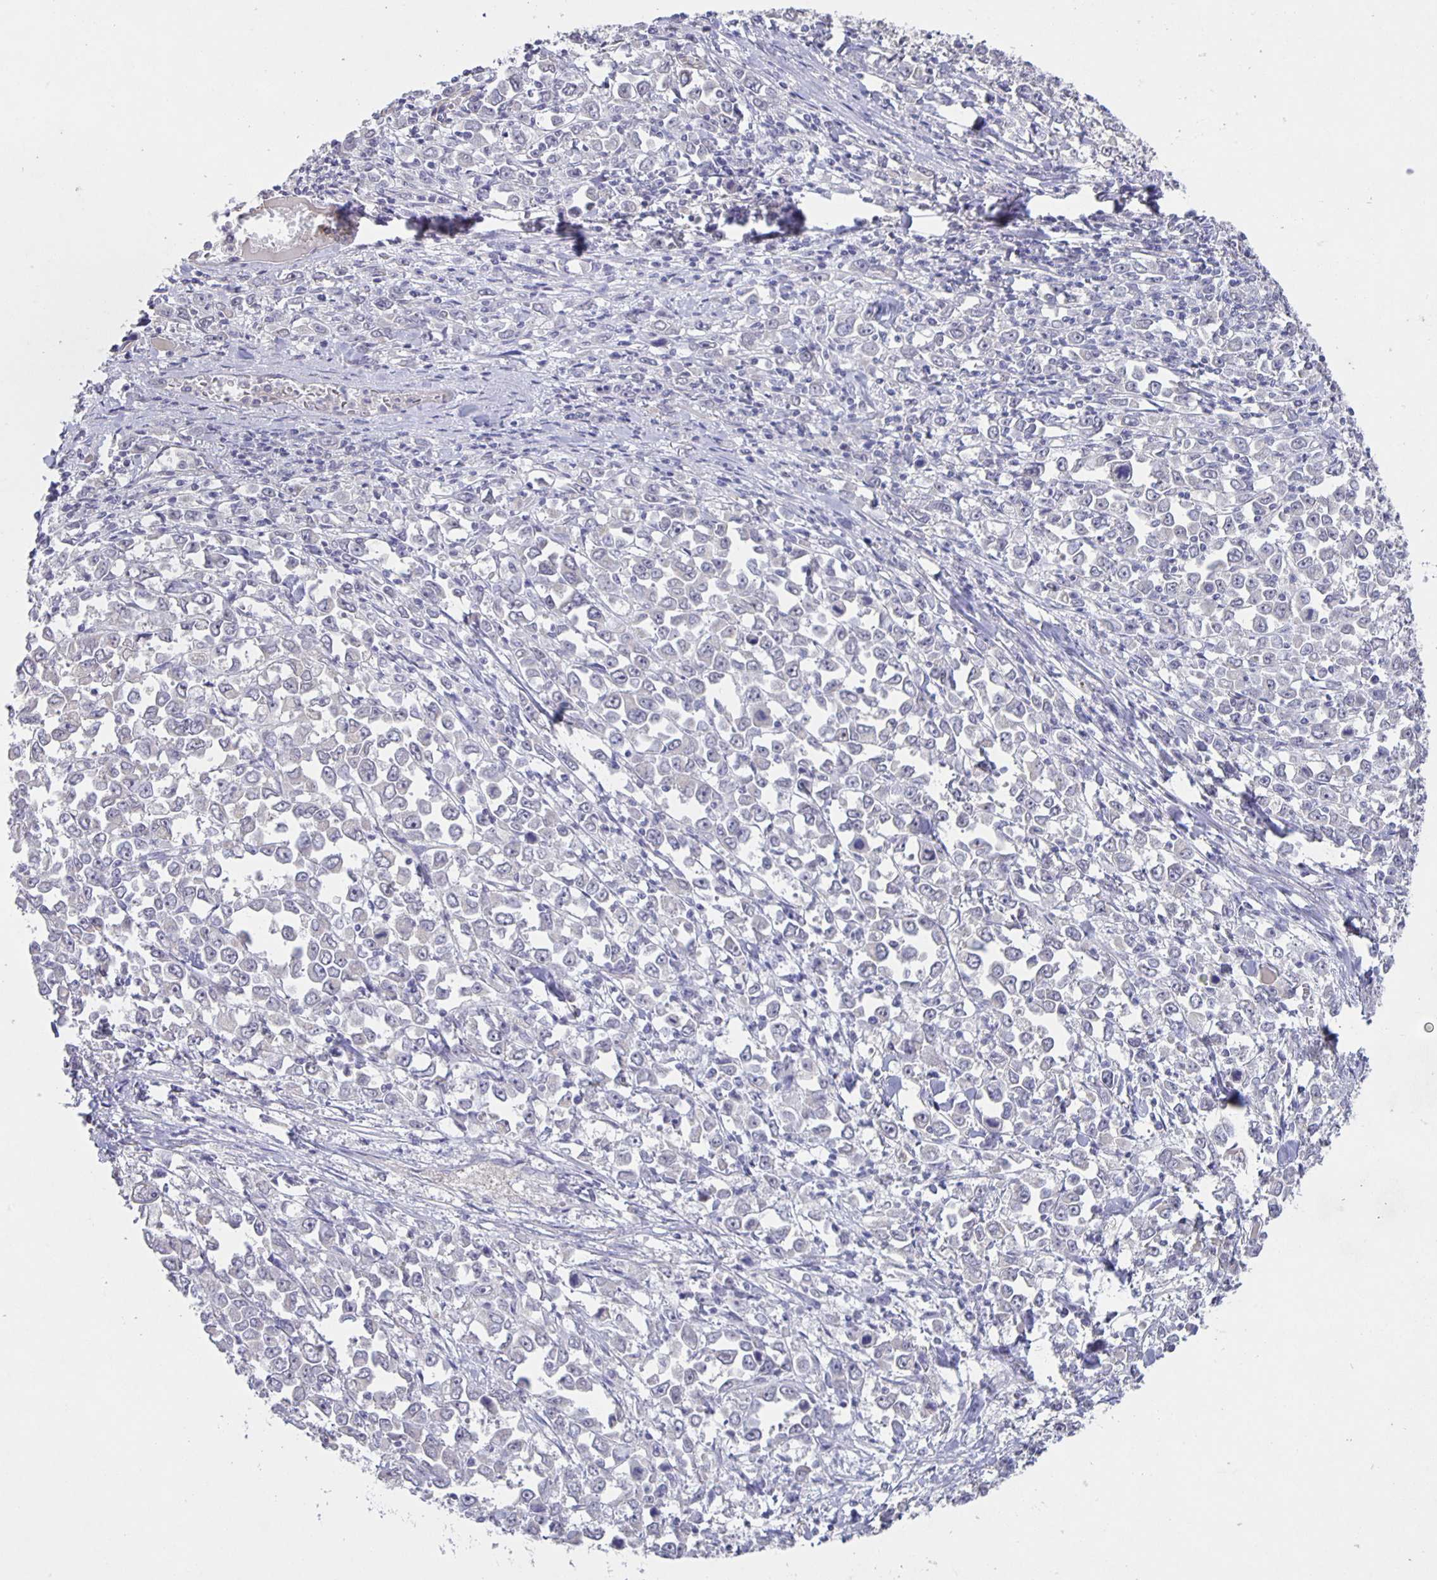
{"staining": {"intensity": "negative", "quantity": "none", "location": "none"}, "tissue": "stomach cancer", "cell_type": "Tumor cells", "image_type": "cancer", "snomed": [{"axis": "morphology", "description": "Adenocarcinoma, NOS"}, {"axis": "topography", "description": "Stomach, upper"}], "caption": "Immunohistochemical staining of stomach cancer displays no significant positivity in tumor cells.", "gene": "SRCIN1", "patient": {"sex": "male", "age": 70}}